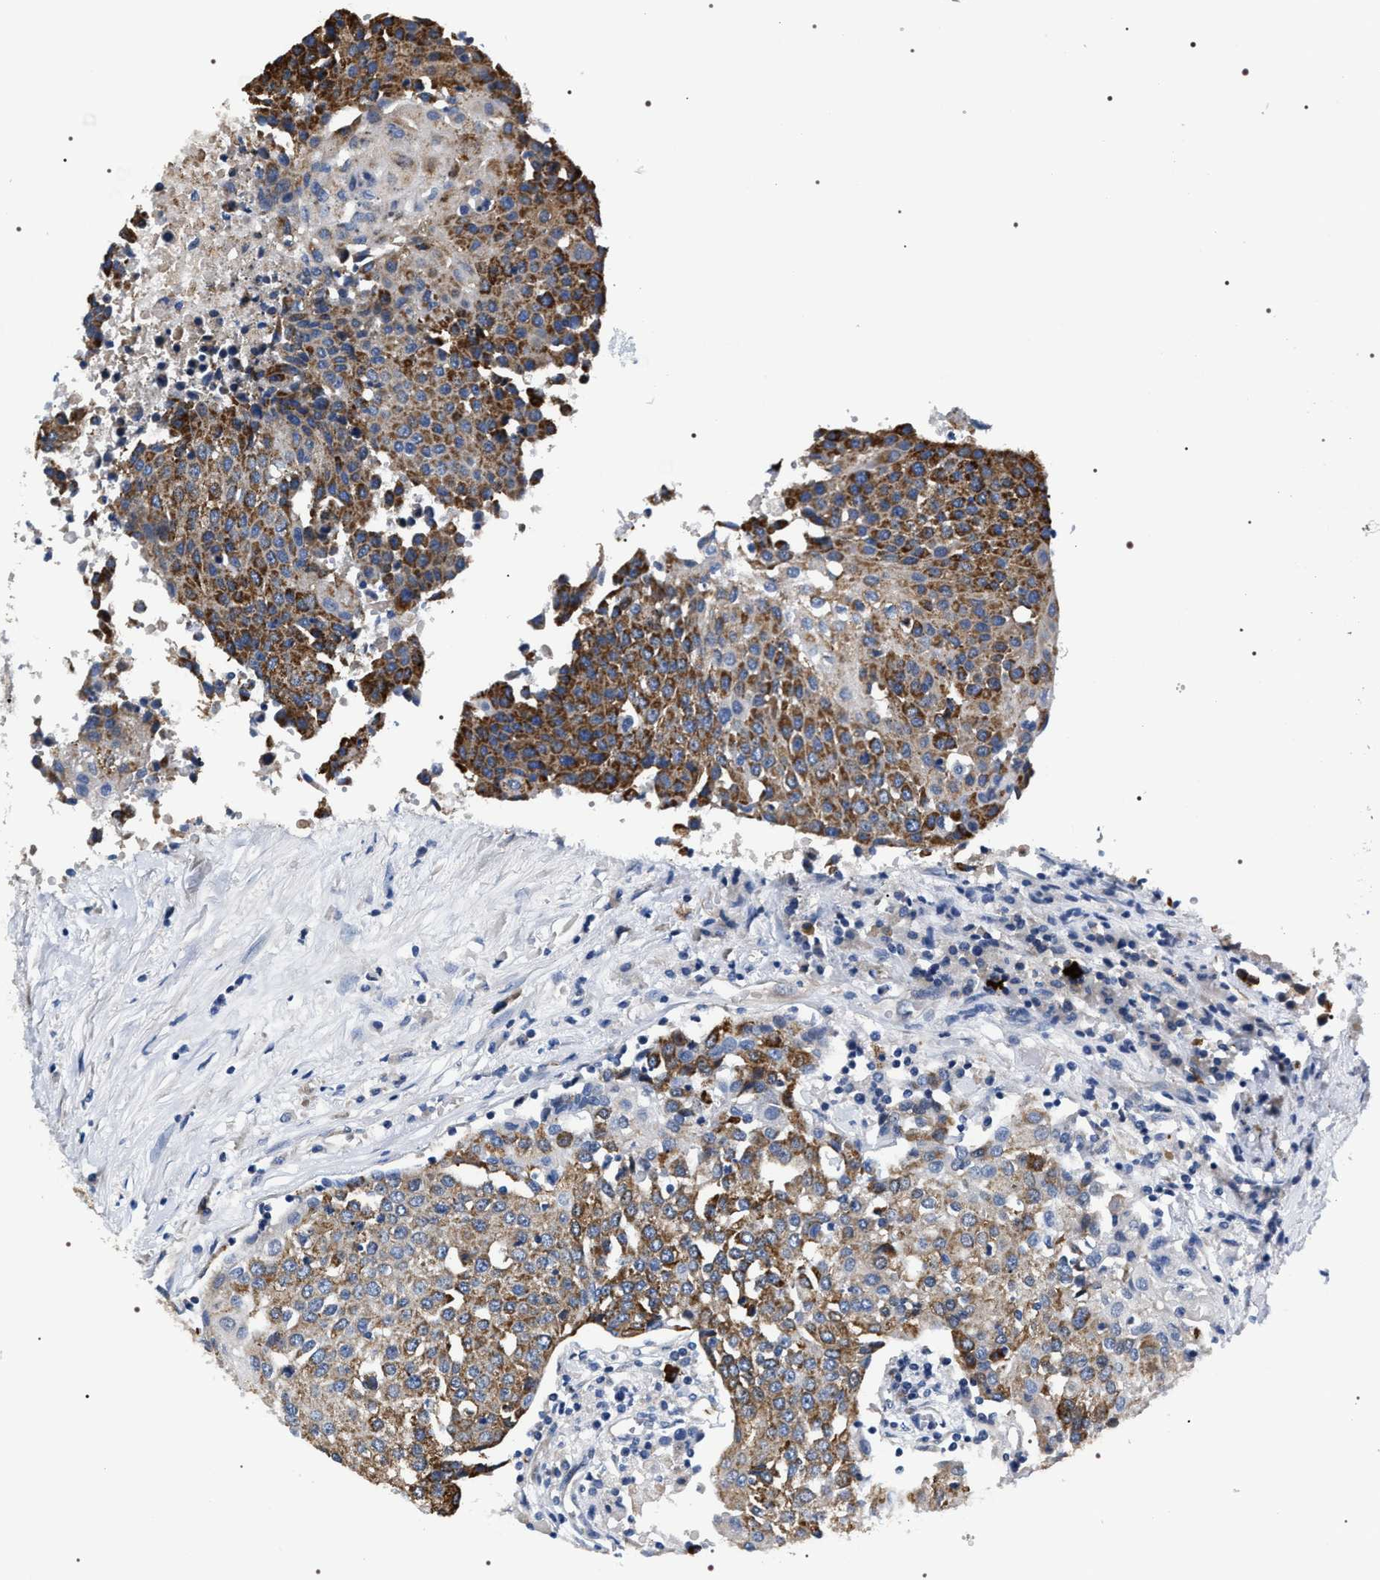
{"staining": {"intensity": "moderate", "quantity": ">75%", "location": "cytoplasmic/membranous"}, "tissue": "urothelial cancer", "cell_type": "Tumor cells", "image_type": "cancer", "snomed": [{"axis": "morphology", "description": "Urothelial carcinoma, High grade"}, {"axis": "topography", "description": "Urinary bladder"}], "caption": "IHC (DAB (3,3'-diaminobenzidine)) staining of urothelial carcinoma (high-grade) exhibits moderate cytoplasmic/membranous protein staining in about >75% of tumor cells.", "gene": "PKD1L1", "patient": {"sex": "female", "age": 85}}